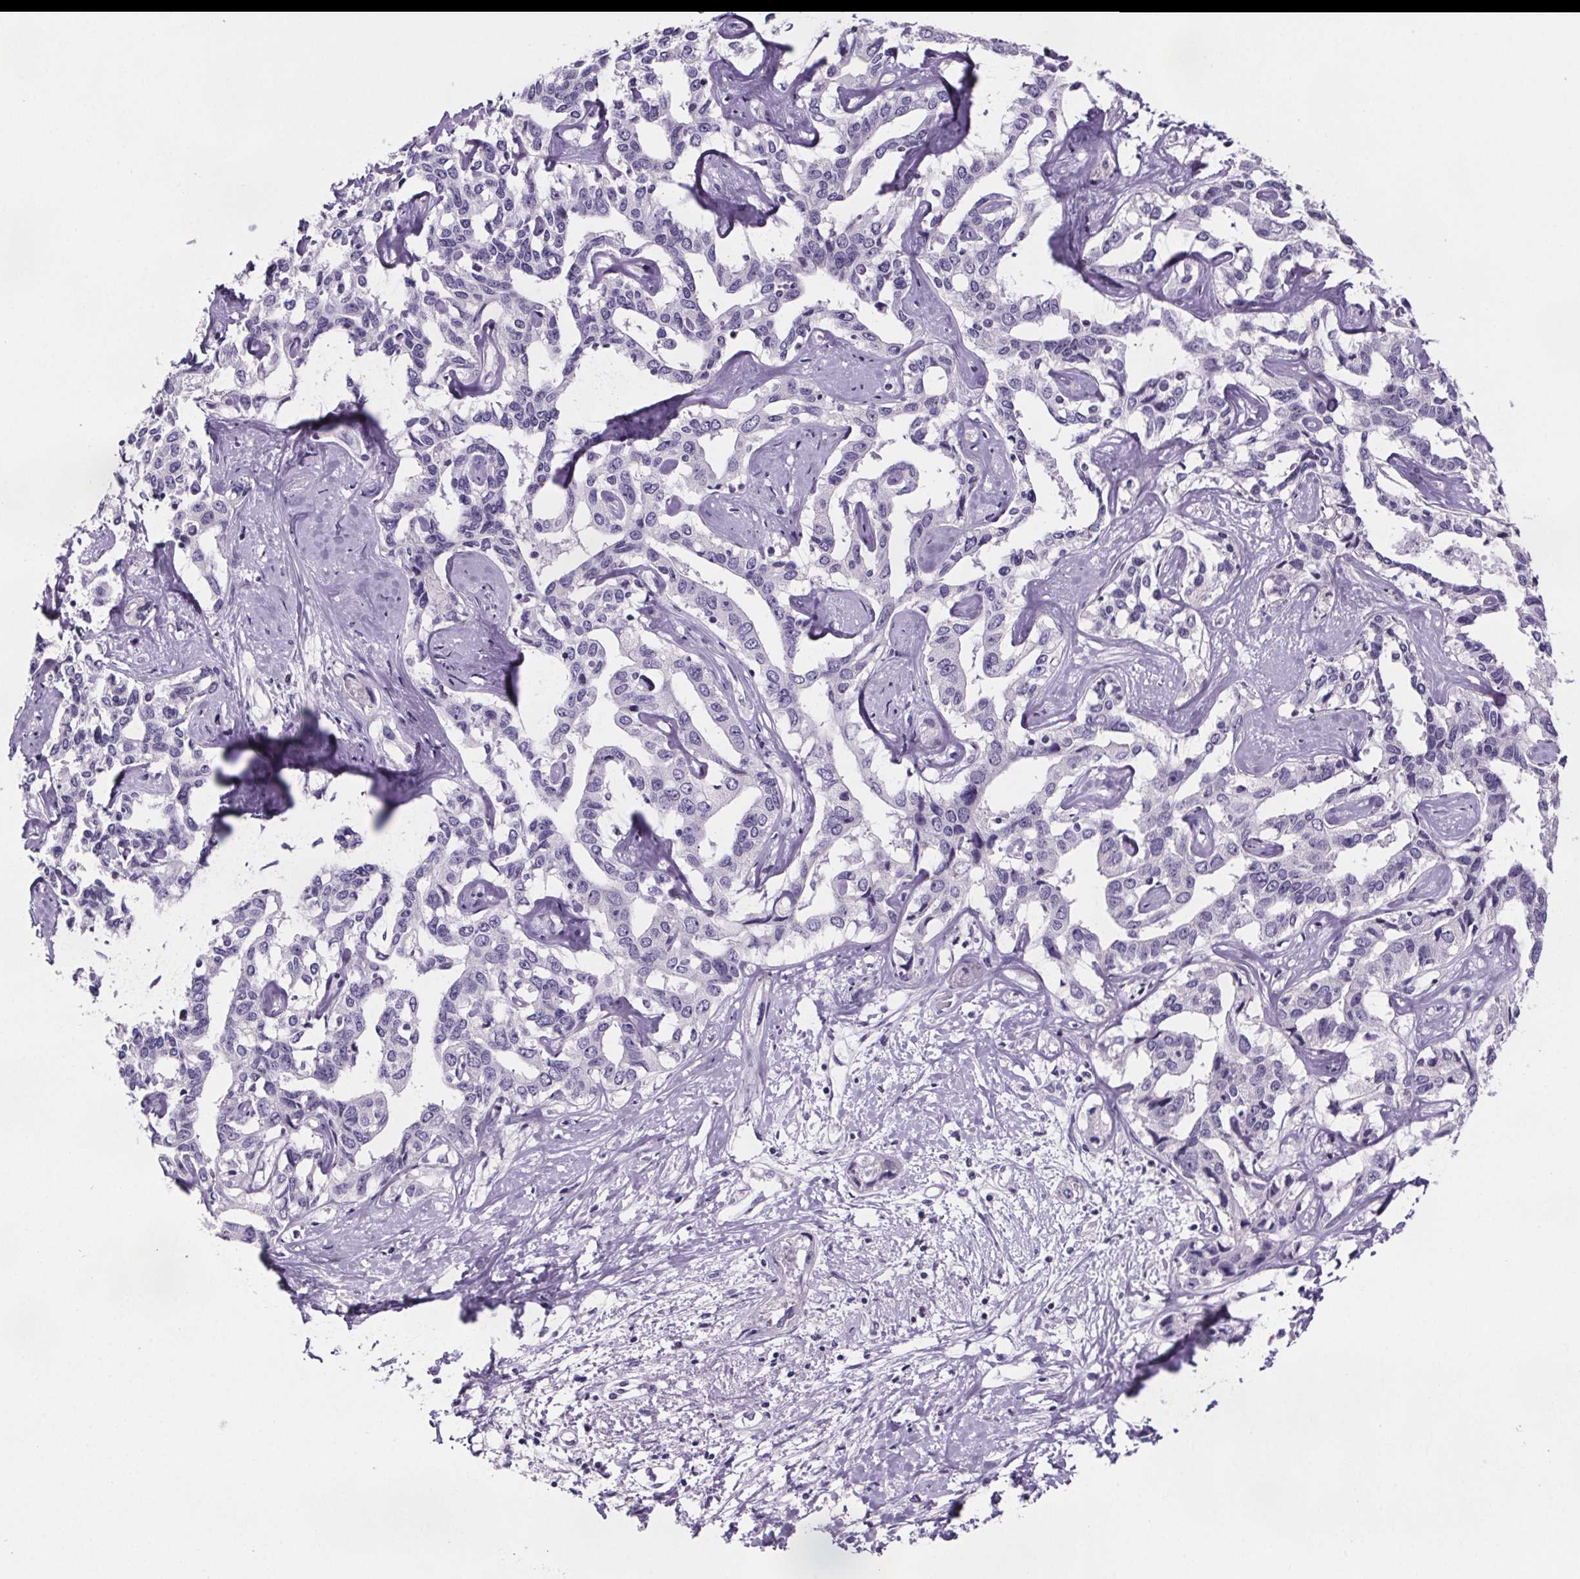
{"staining": {"intensity": "negative", "quantity": "none", "location": "none"}, "tissue": "liver cancer", "cell_type": "Tumor cells", "image_type": "cancer", "snomed": [{"axis": "morphology", "description": "Cholangiocarcinoma"}, {"axis": "topography", "description": "Liver"}], "caption": "A high-resolution photomicrograph shows immunohistochemistry staining of liver cancer, which exhibits no significant staining in tumor cells.", "gene": "CUBN", "patient": {"sex": "male", "age": 59}}